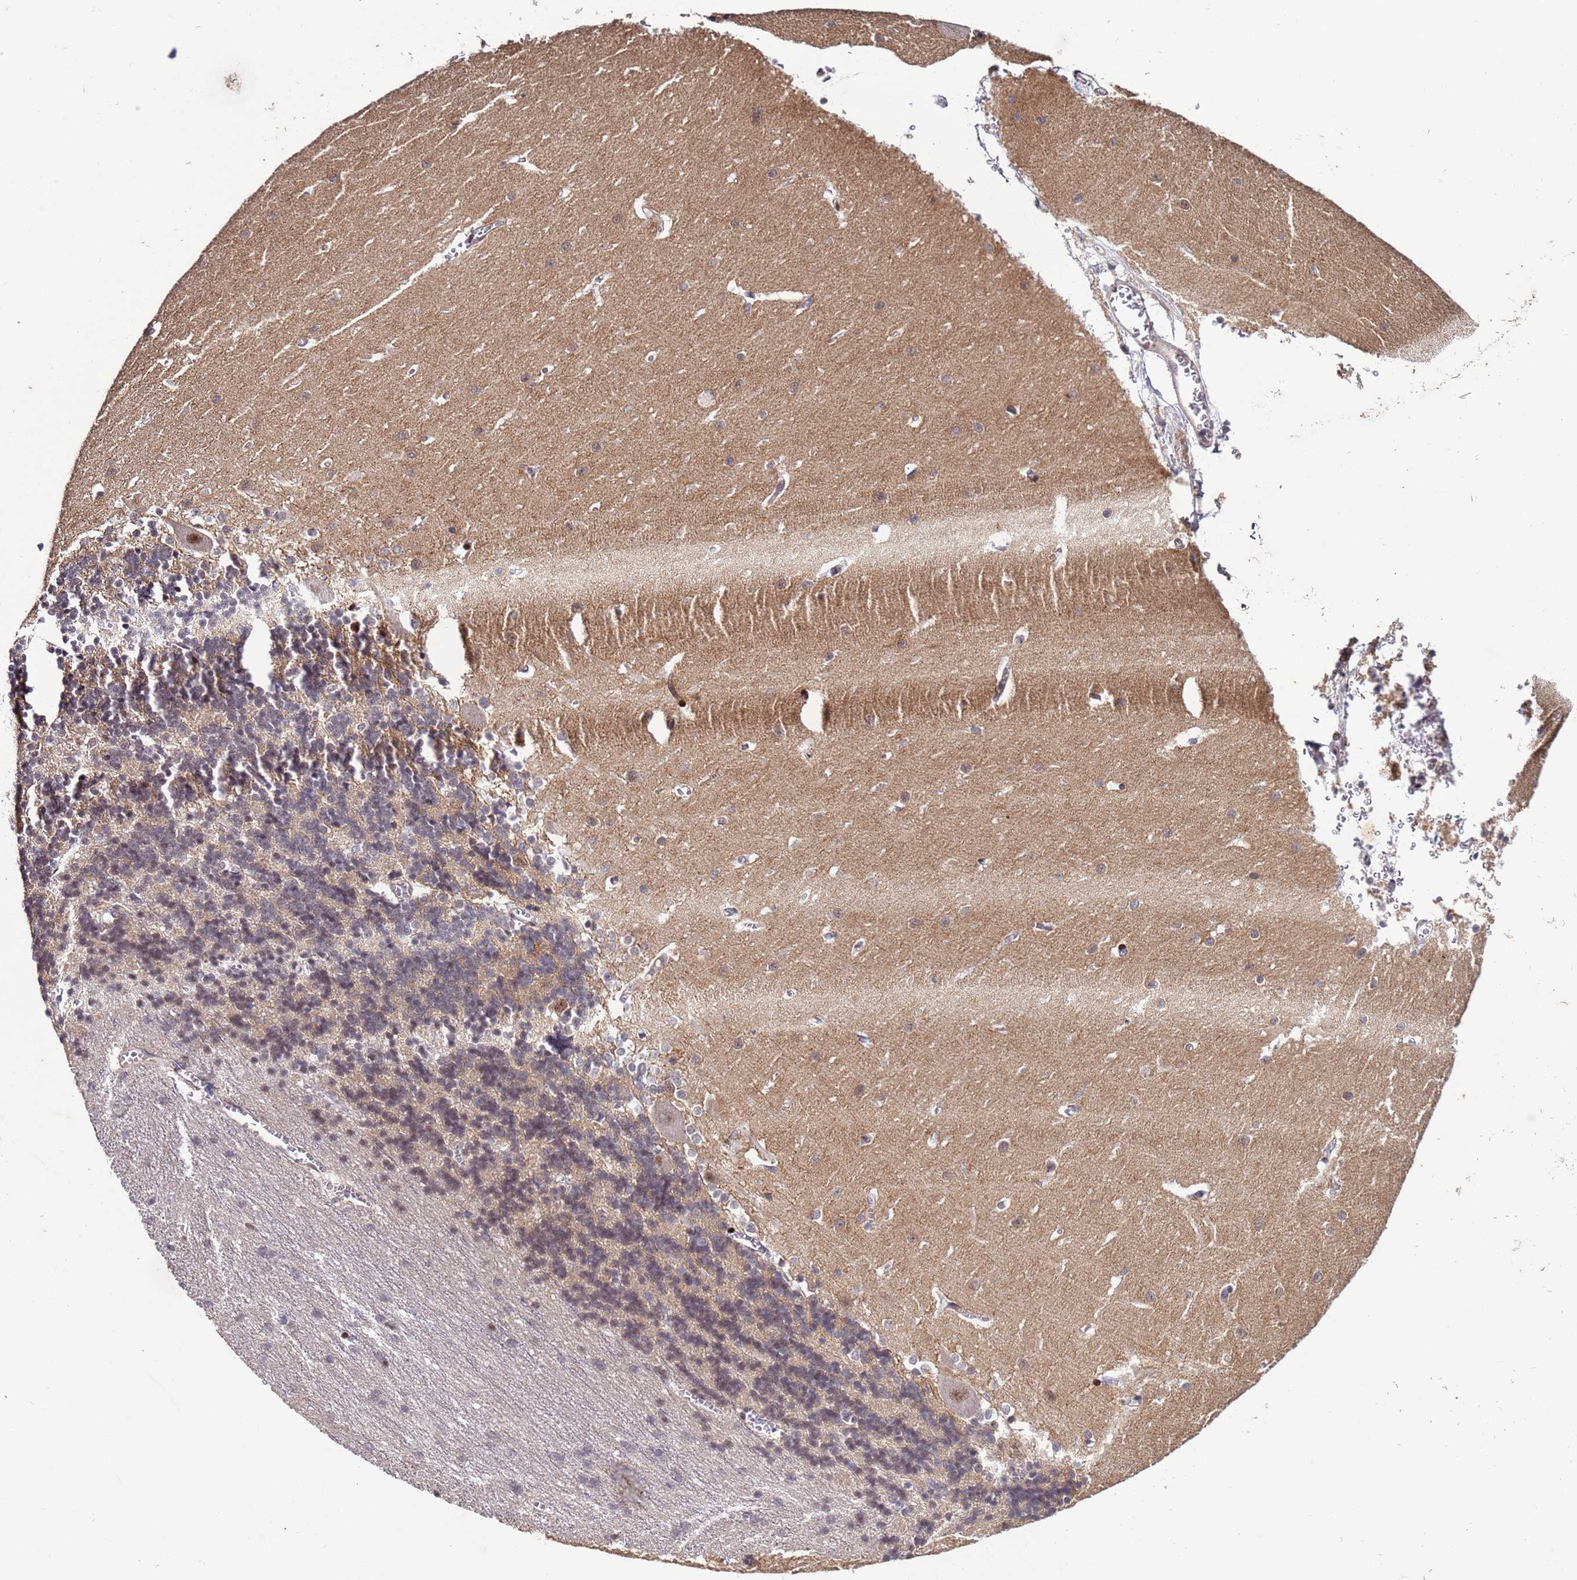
{"staining": {"intensity": "weak", "quantity": "<25%", "location": "cytoplasmic/membranous"}, "tissue": "cerebellum", "cell_type": "Cells in granular layer", "image_type": "normal", "snomed": [{"axis": "morphology", "description": "Normal tissue, NOS"}, {"axis": "topography", "description": "Cerebellum"}], "caption": "Cells in granular layer show no significant protein expression in unremarkable cerebellum.", "gene": "SHC3", "patient": {"sex": "male", "age": 37}}